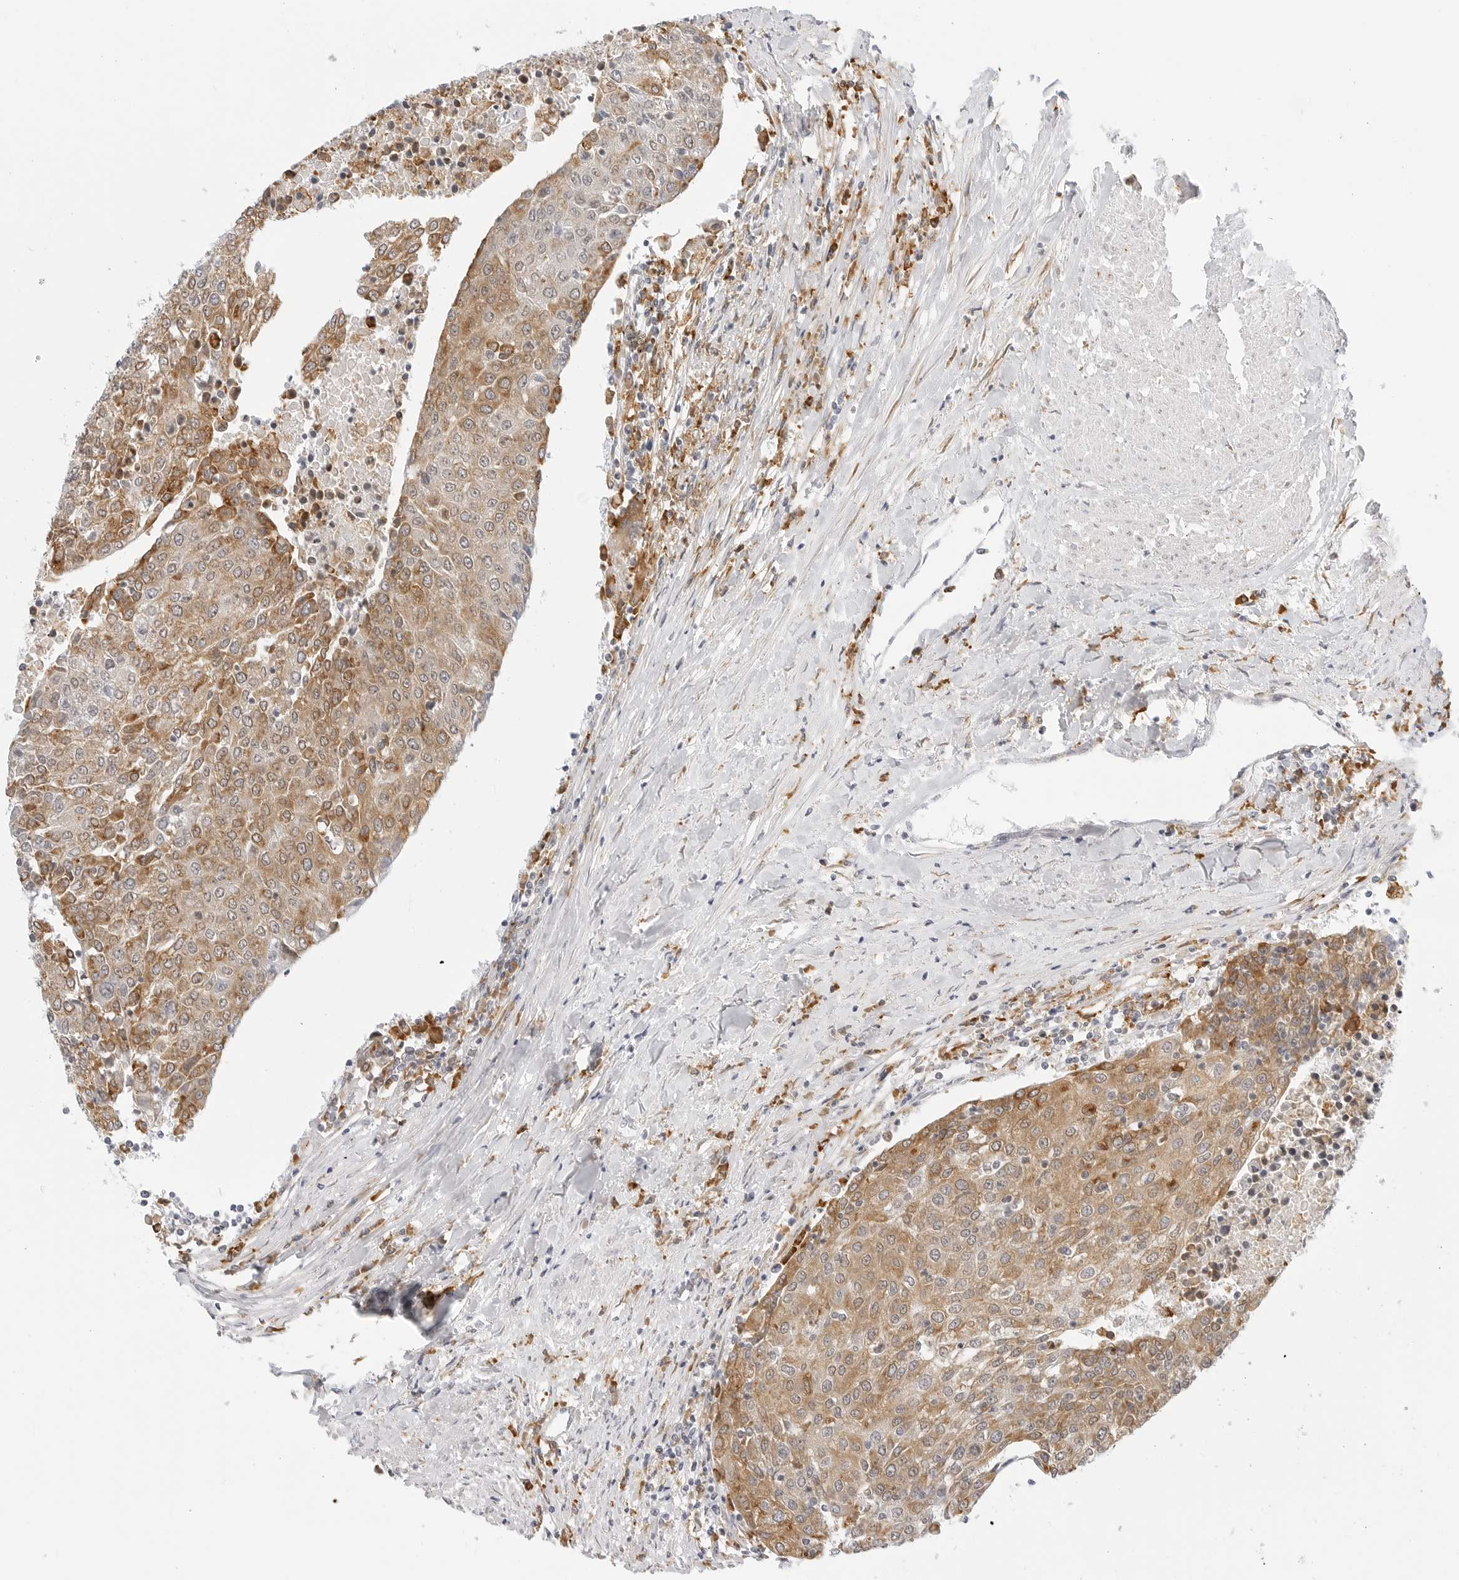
{"staining": {"intensity": "moderate", "quantity": ">75%", "location": "cytoplasmic/membranous"}, "tissue": "urothelial cancer", "cell_type": "Tumor cells", "image_type": "cancer", "snomed": [{"axis": "morphology", "description": "Urothelial carcinoma, High grade"}, {"axis": "topography", "description": "Urinary bladder"}], "caption": "High-magnification brightfield microscopy of urothelial carcinoma (high-grade) stained with DAB (3,3'-diaminobenzidine) (brown) and counterstained with hematoxylin (blue). tumor cells exhibit moderate cytoplasmic/membranous positivity is identified in about>75% of cells.", "gene": "THEM4", "patient": {"sex": "female", "age": 85}}